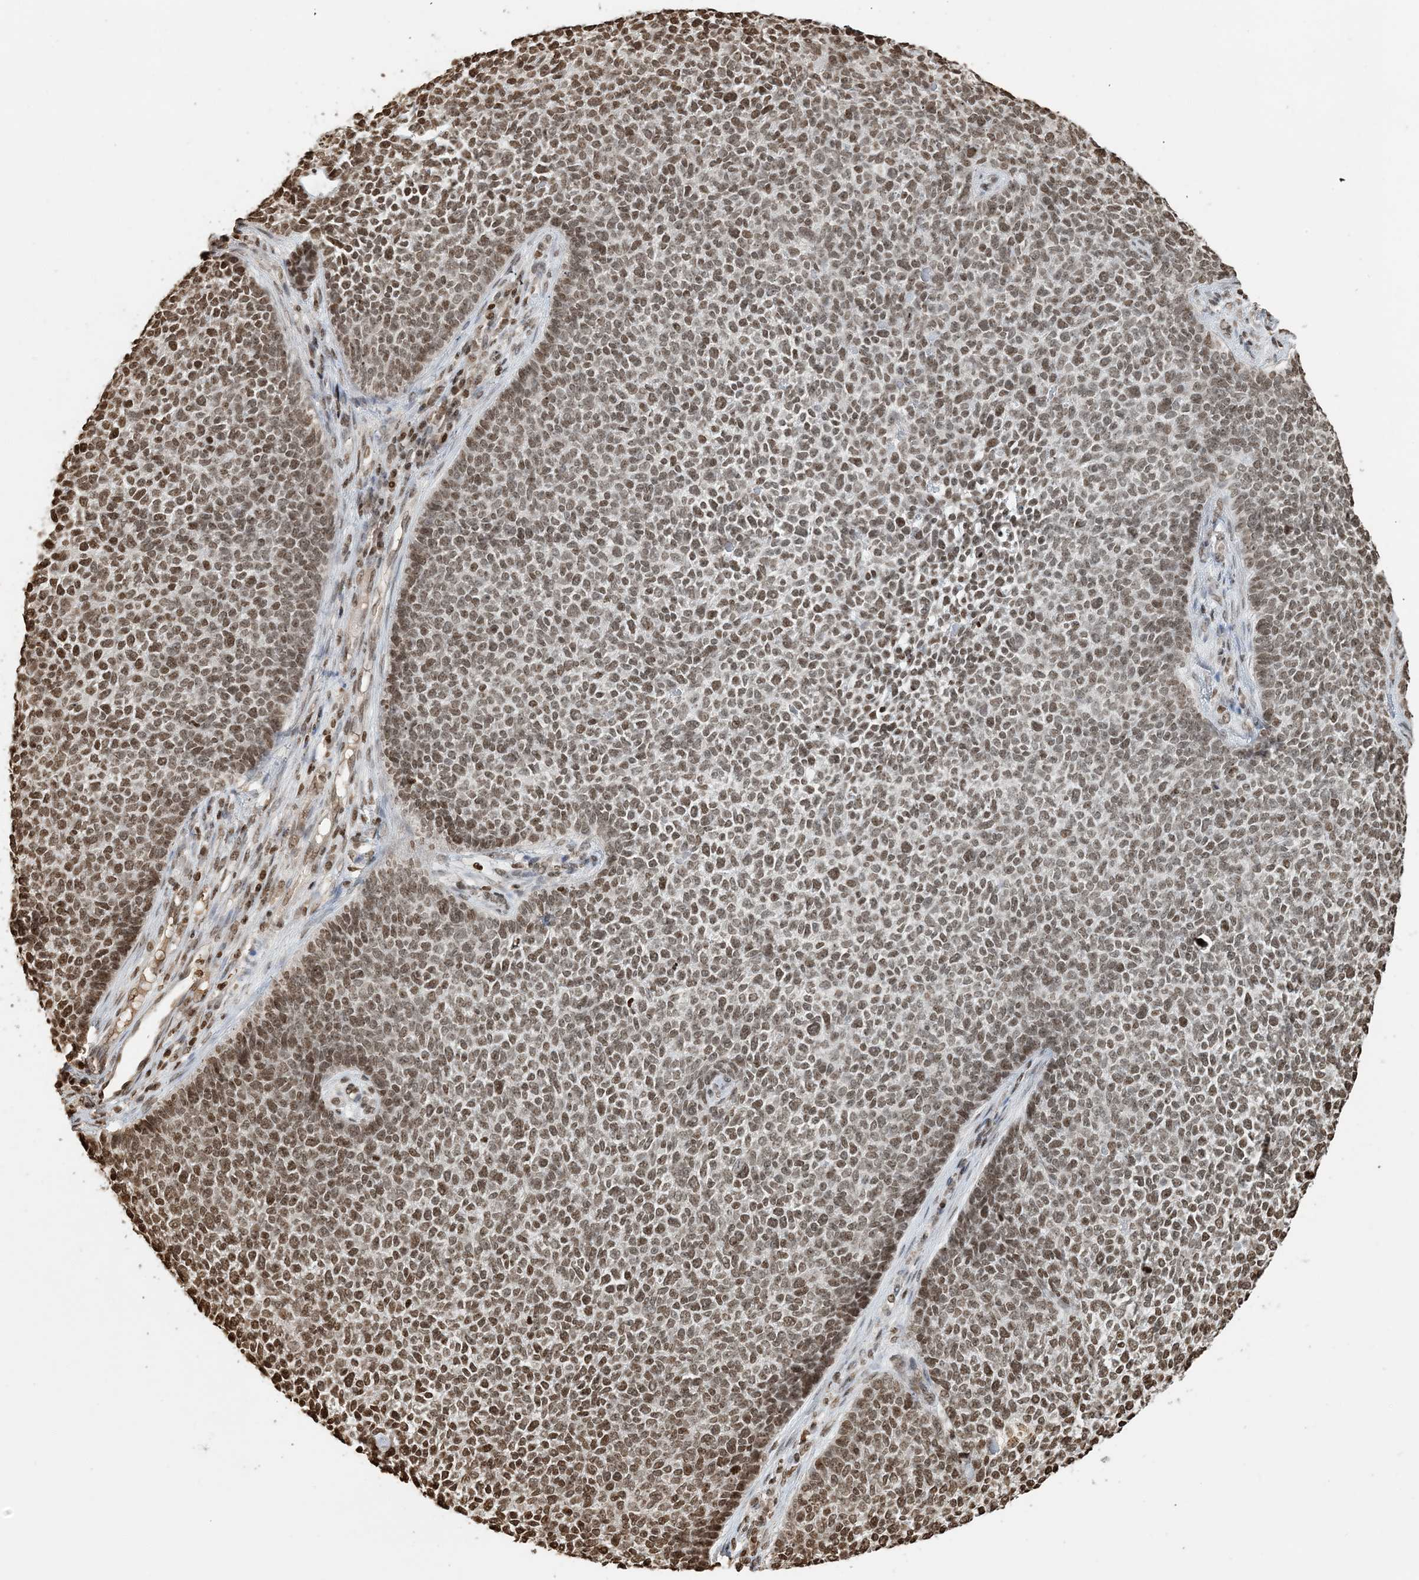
{"staining": {"intensity": "moderate", "quantity": "25%-75%", "location": "nuclear"}, "tissue": "skin cancer", "cell_type": "Tumor cells", "image_type": "cancer", "snomed": [{"axis": "morphology", "description": "Basal cell carcinoma"}, {"axis": "topography", "description": "Skin"}], "caption": "DAB immunohistochemical staining of human basal cell carcinoma (skin) reveals moderate nuclear protein expression in about 25%-75% of tumor cells.", "gene": "H3-3B", "patient": {"sex": "female", "age": 84}}